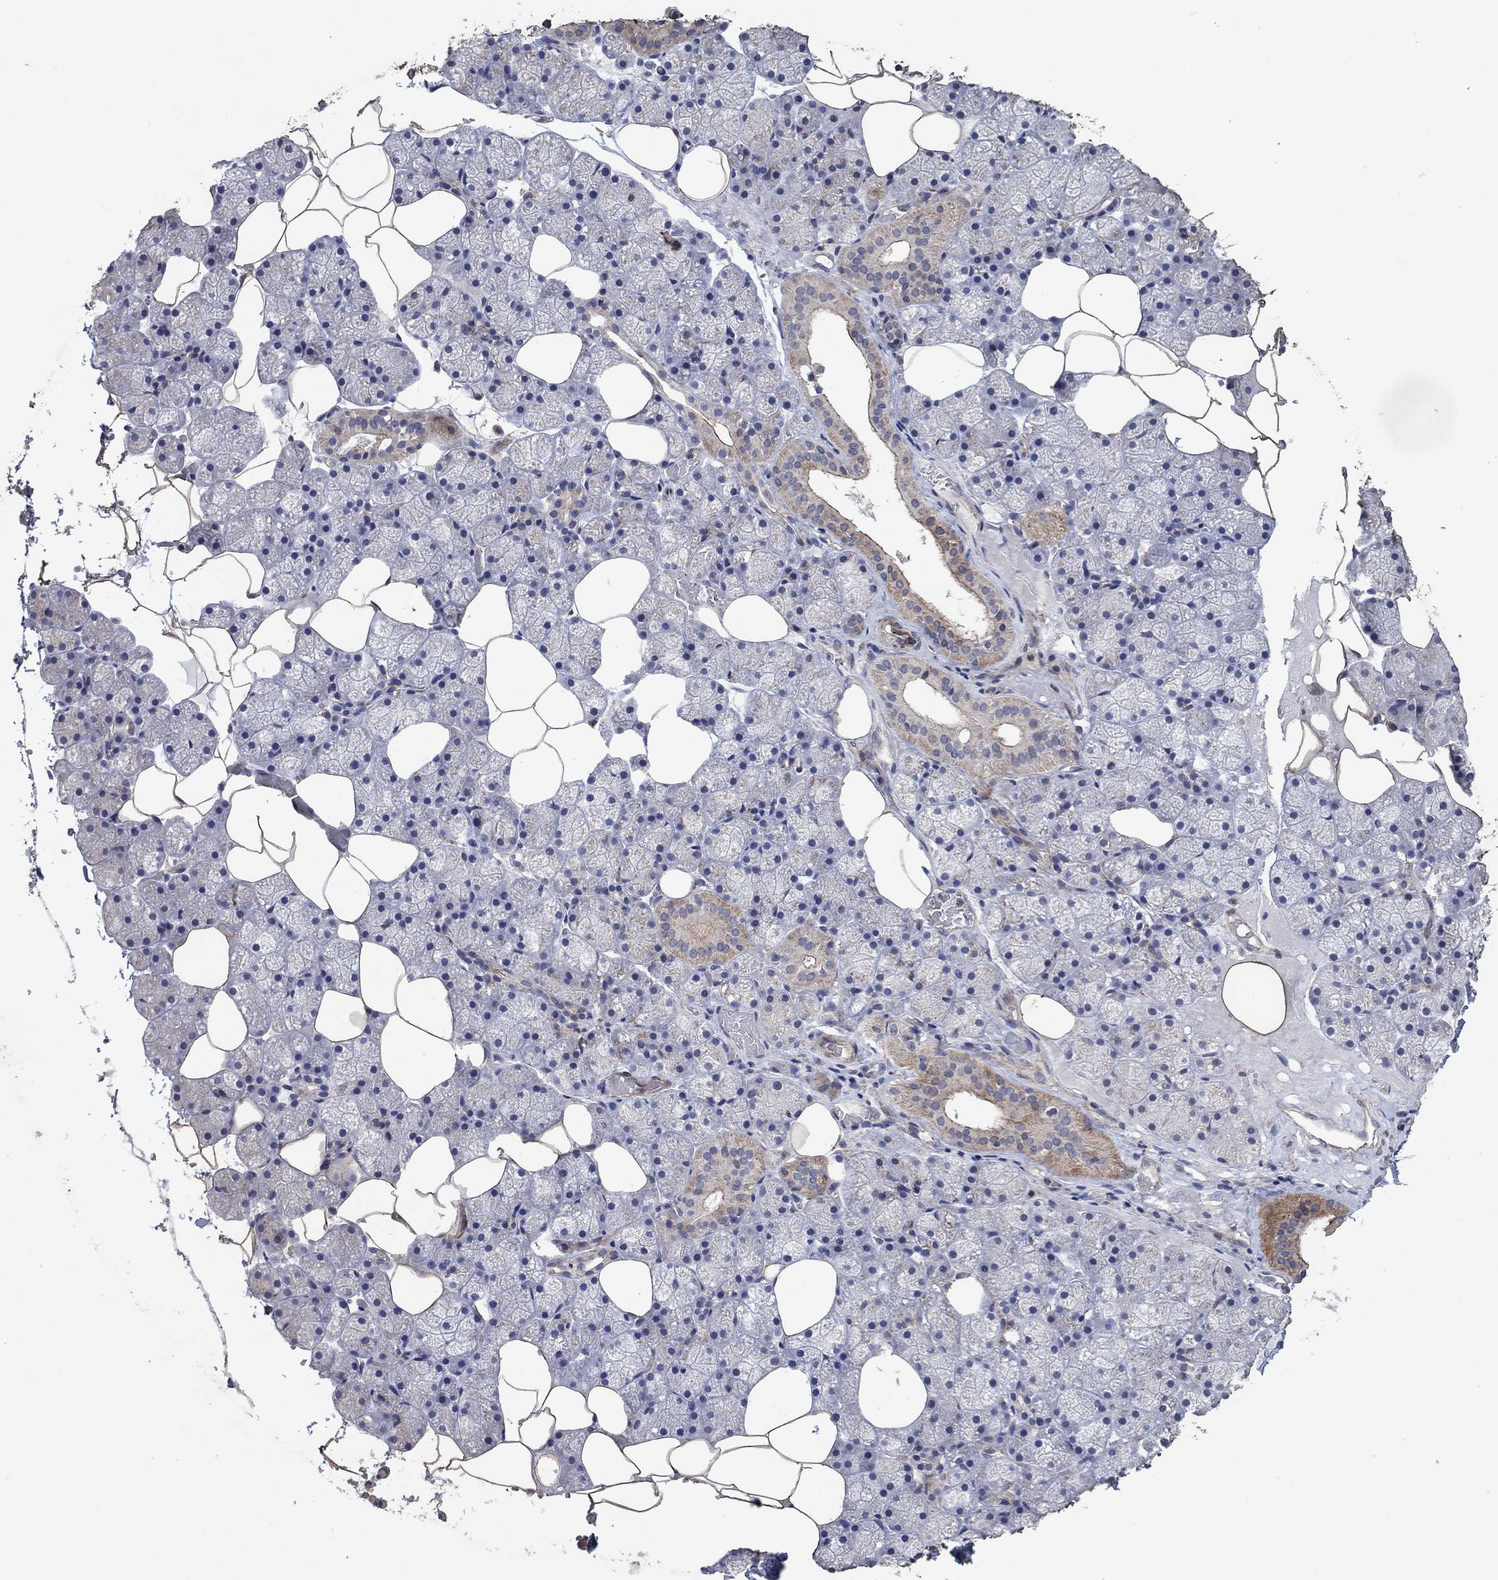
{"staining": {"intensity": "moderate", "quantity": "<25%", "location": "cytoplasmic/membranous"}, "tissue": "salivary gland", "cell_type": "Glandular cells", "image_type": "normal", "snomed": [{"axis": "morphology", "description": "Normal tissue, NOS"}, {"axis": "topography", "description": "Salivary gland"}], "caption": "About <25% of glandular cells in normal salivary gland reveal moderate cytoplasmic/membranous protein staining as visualized by brown immunohistochemical staining.", "gene": "FRG1", "patient": {"sex": "male", "age": 38}}